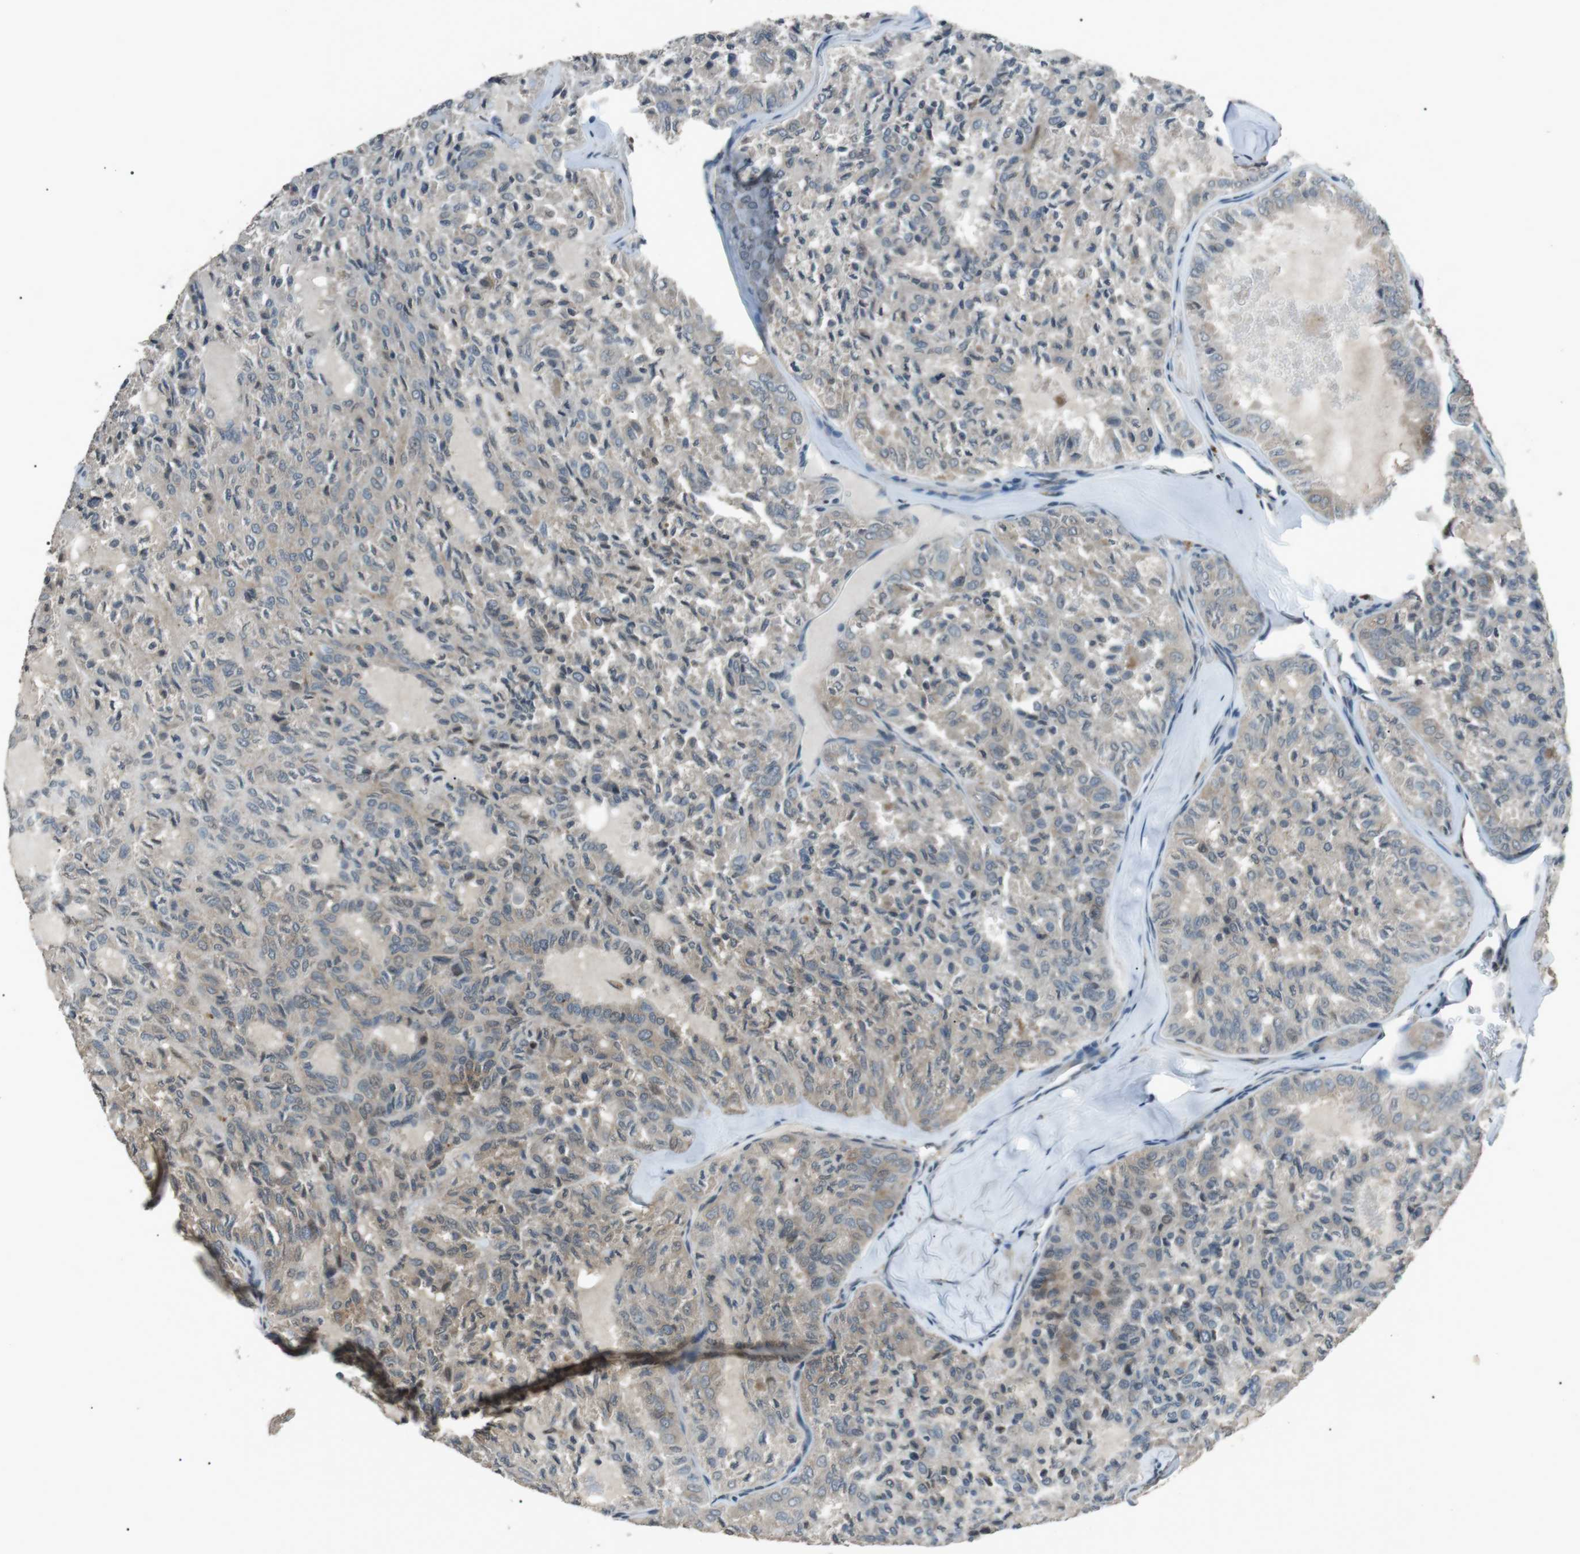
{"staining": {"intensity": "weak", "quantity": "<25%", "location": "cytoplasmic/membranous"}, "tissue": "thyroid cancer", "cell_type": "Tumor cells", "image_type": "cancer", "snomed": [{"axis": "morphology", "description": "Follicular adenoma carcinoma, NOS"}, {"axis": "topography", "description": "Thyroid gland"}], "caption": "This is a histopathology image of immunohistochemistry (IHC) staining of thyroid cancer, which shows no positivity in tumor cells.", "gene": "NEK7", "patient": {"sex": "male", "age": 75}}